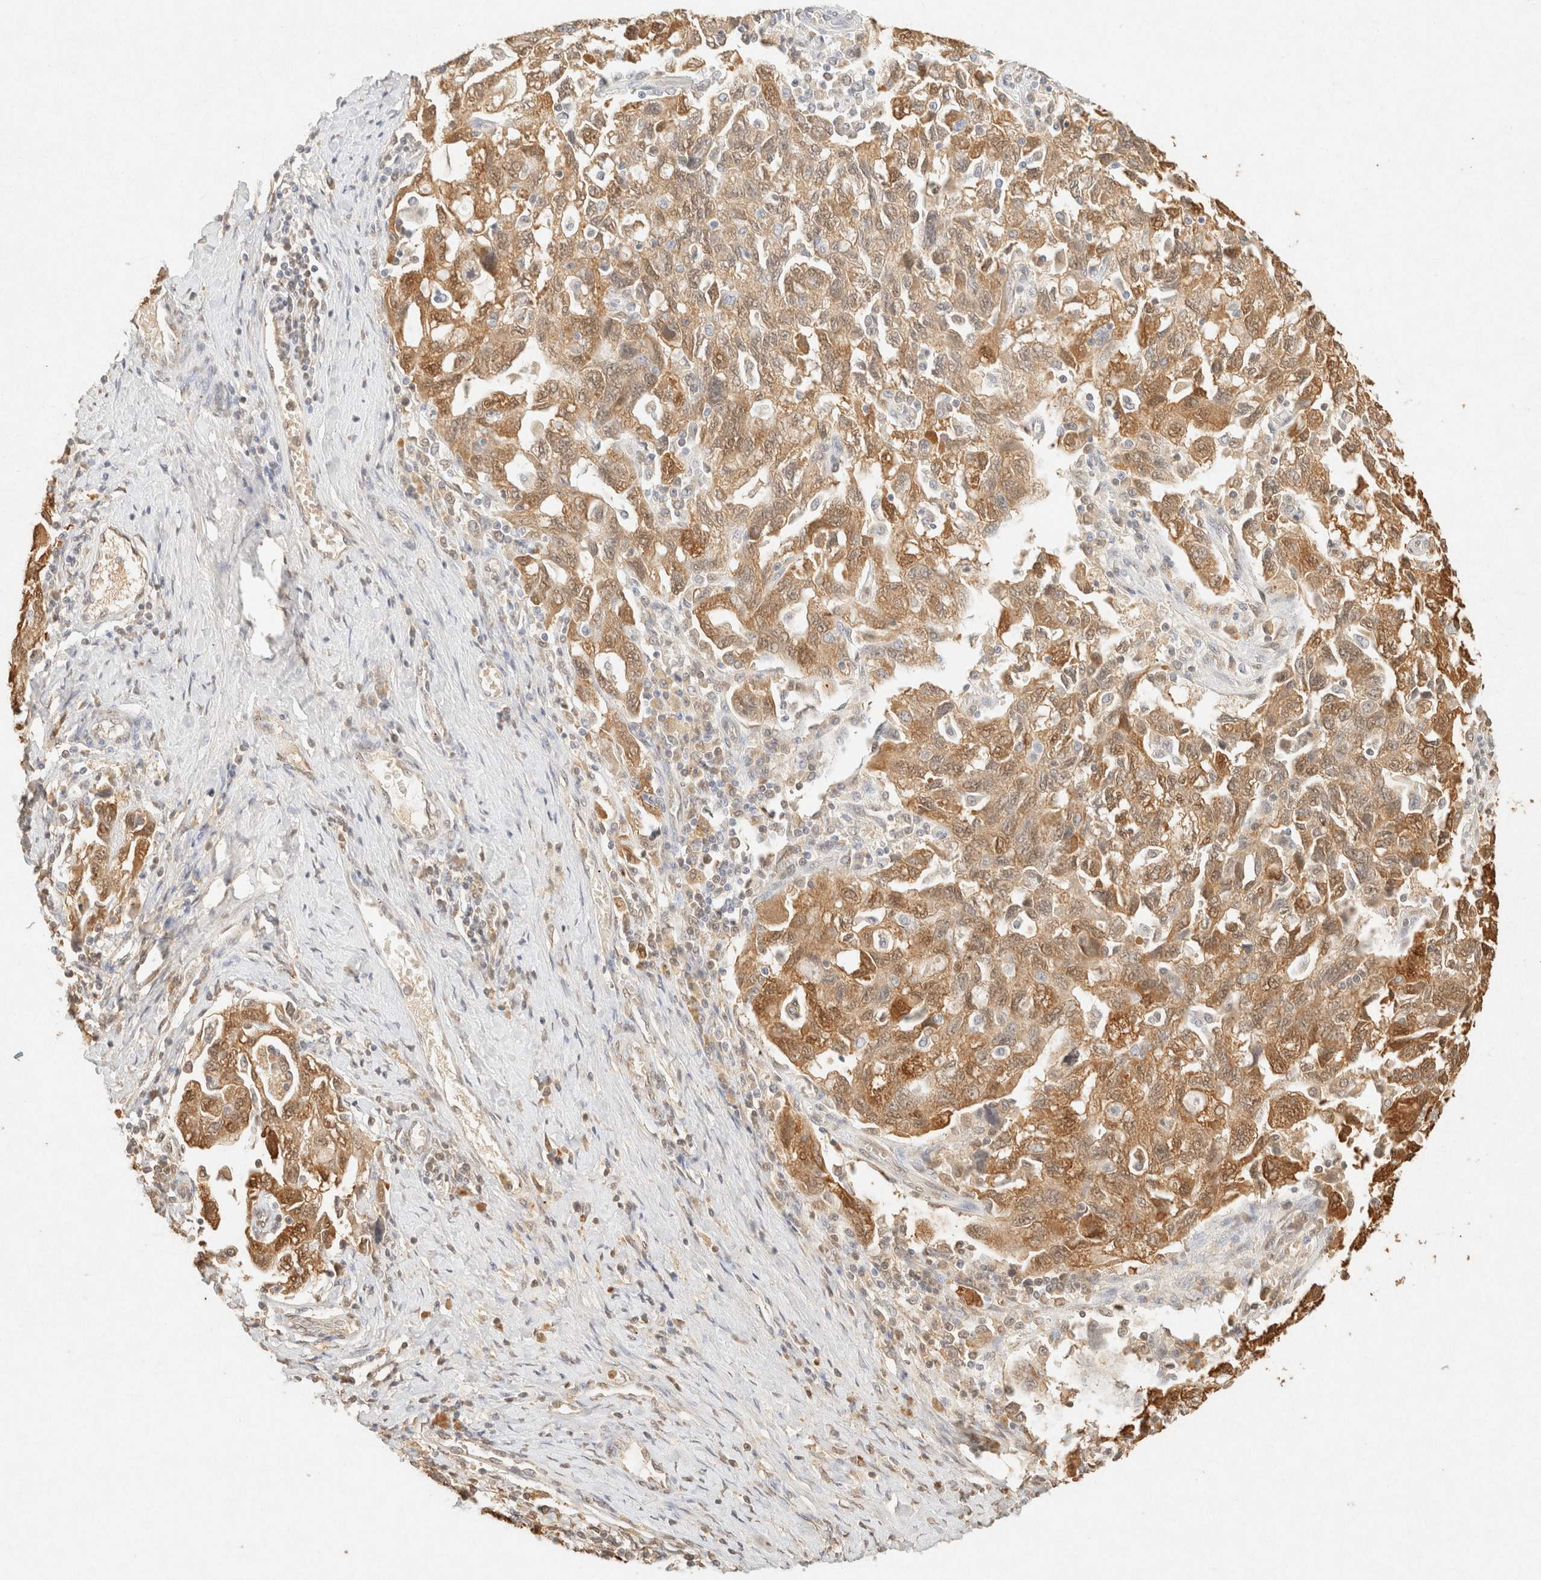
{"staining": {"intensity": "moderate", "quantity": ">75%", "location": "cytoplasmic/membranous"}, "tissue": "ovarian cancer", "cell_type": "Tumor cells", "image_type": "cancer", "snomed": [{"axis": "morphology", "description": "Carcinoma, NOS"}, {"axis": "morphology", "description": "Cystadenocarcinoma, serous, NOS"}, {"axis": "topography", "description": "Ovary"}], "caption": "Tumor cells demonstrate medium levels of moderate cytoplasmic/membranous staining in about >75% of cells in ovarian cancer (carcinoma).", "gene": "S100A13", "patient": {"sex": "female", "age": 69}}